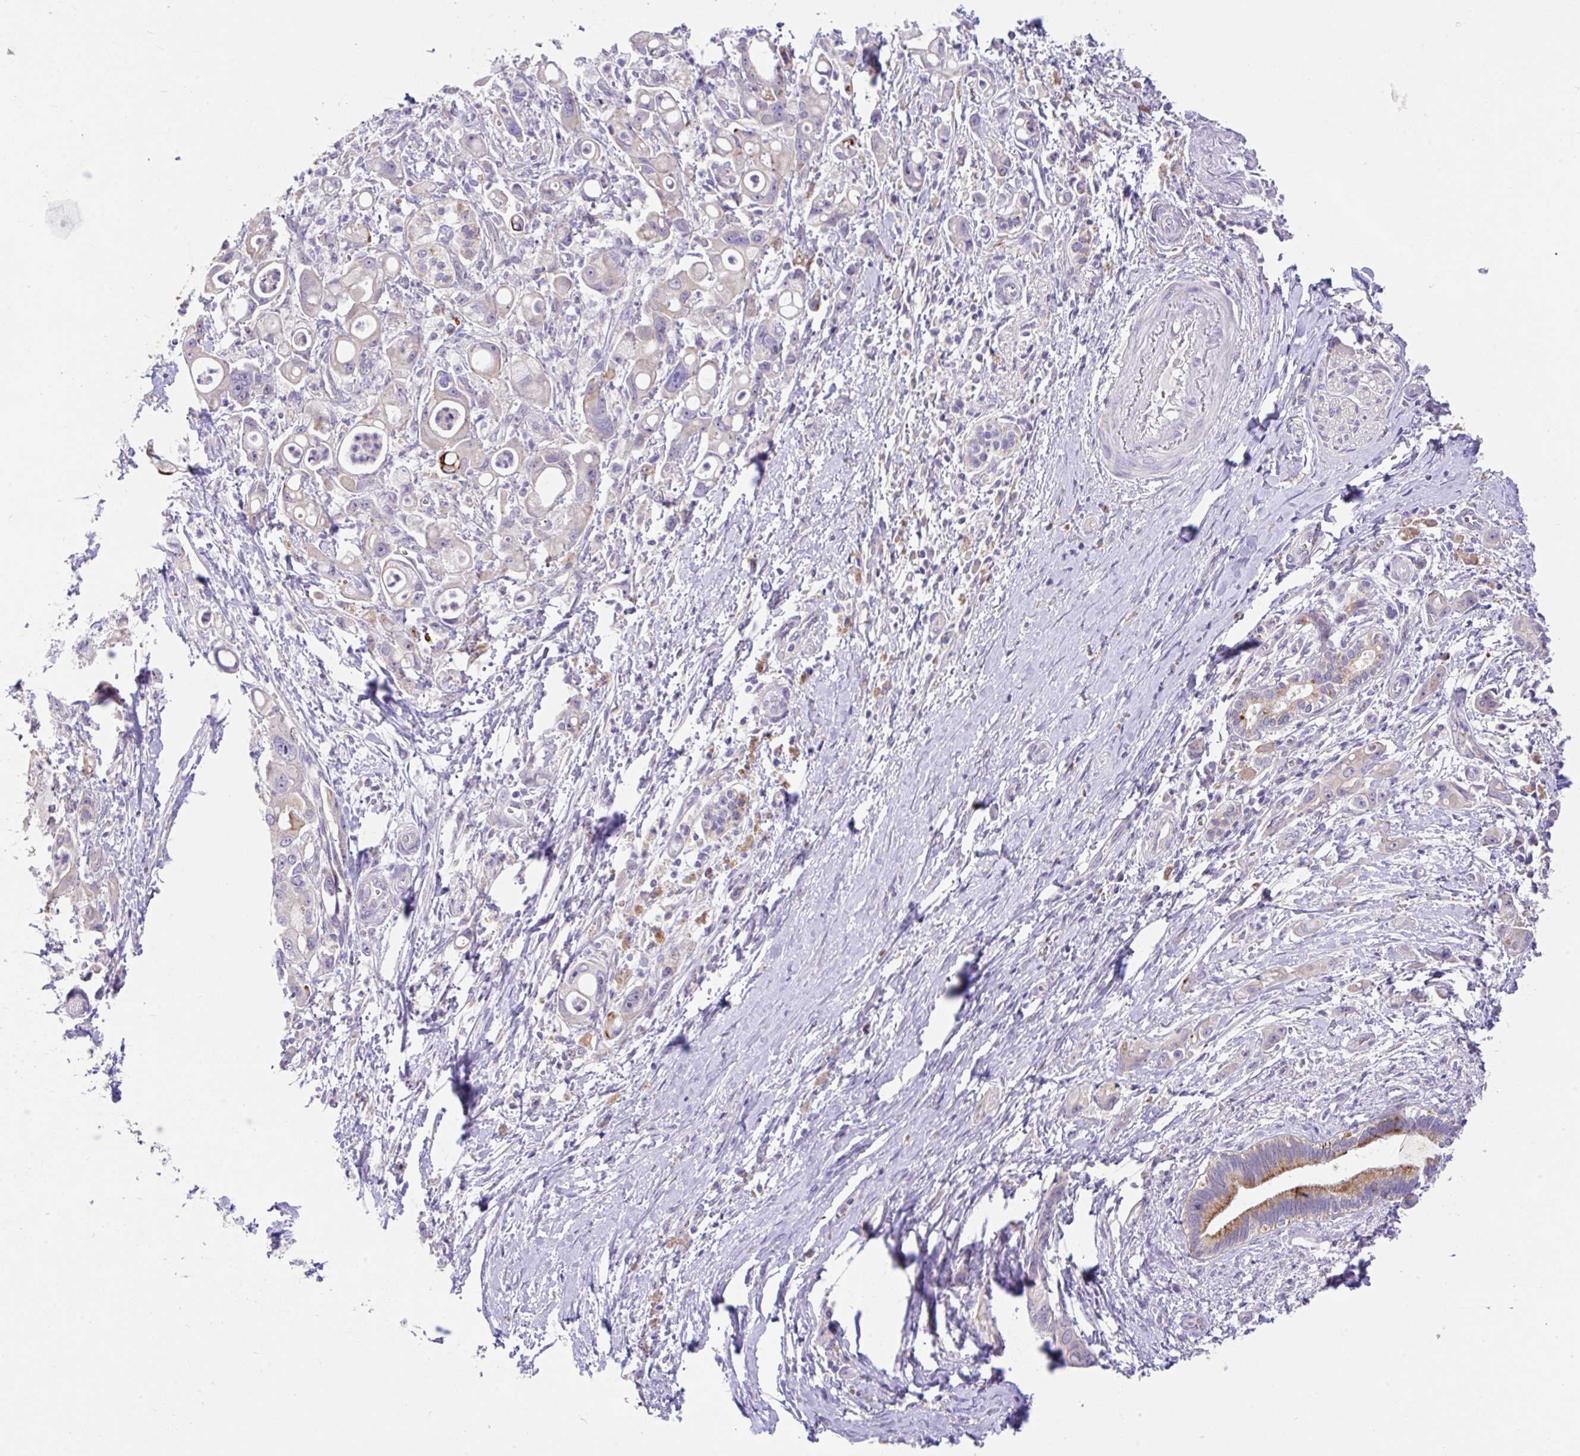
{"staining": {"intensity": "negative", "quantity": "none", "location": "none"}, "tissue": "pancreatic cancer", "cell_type": "Tumor cells", "image_type": "cancer", "snomed": [{"axis": "morphology", "description": "Adenocarcinoma, NOS"}, {"axis": "topography", "description": "Pancreas"}], "caption": "This photomicrograph is of pancreatic adenocarcinoma stained with IHC to label a protein in brown with the nuclei are counter-stained blue. There is no expression in tumor cells.", "gene": "EPN3", "patient": {"sex": "male", "age": 68}}